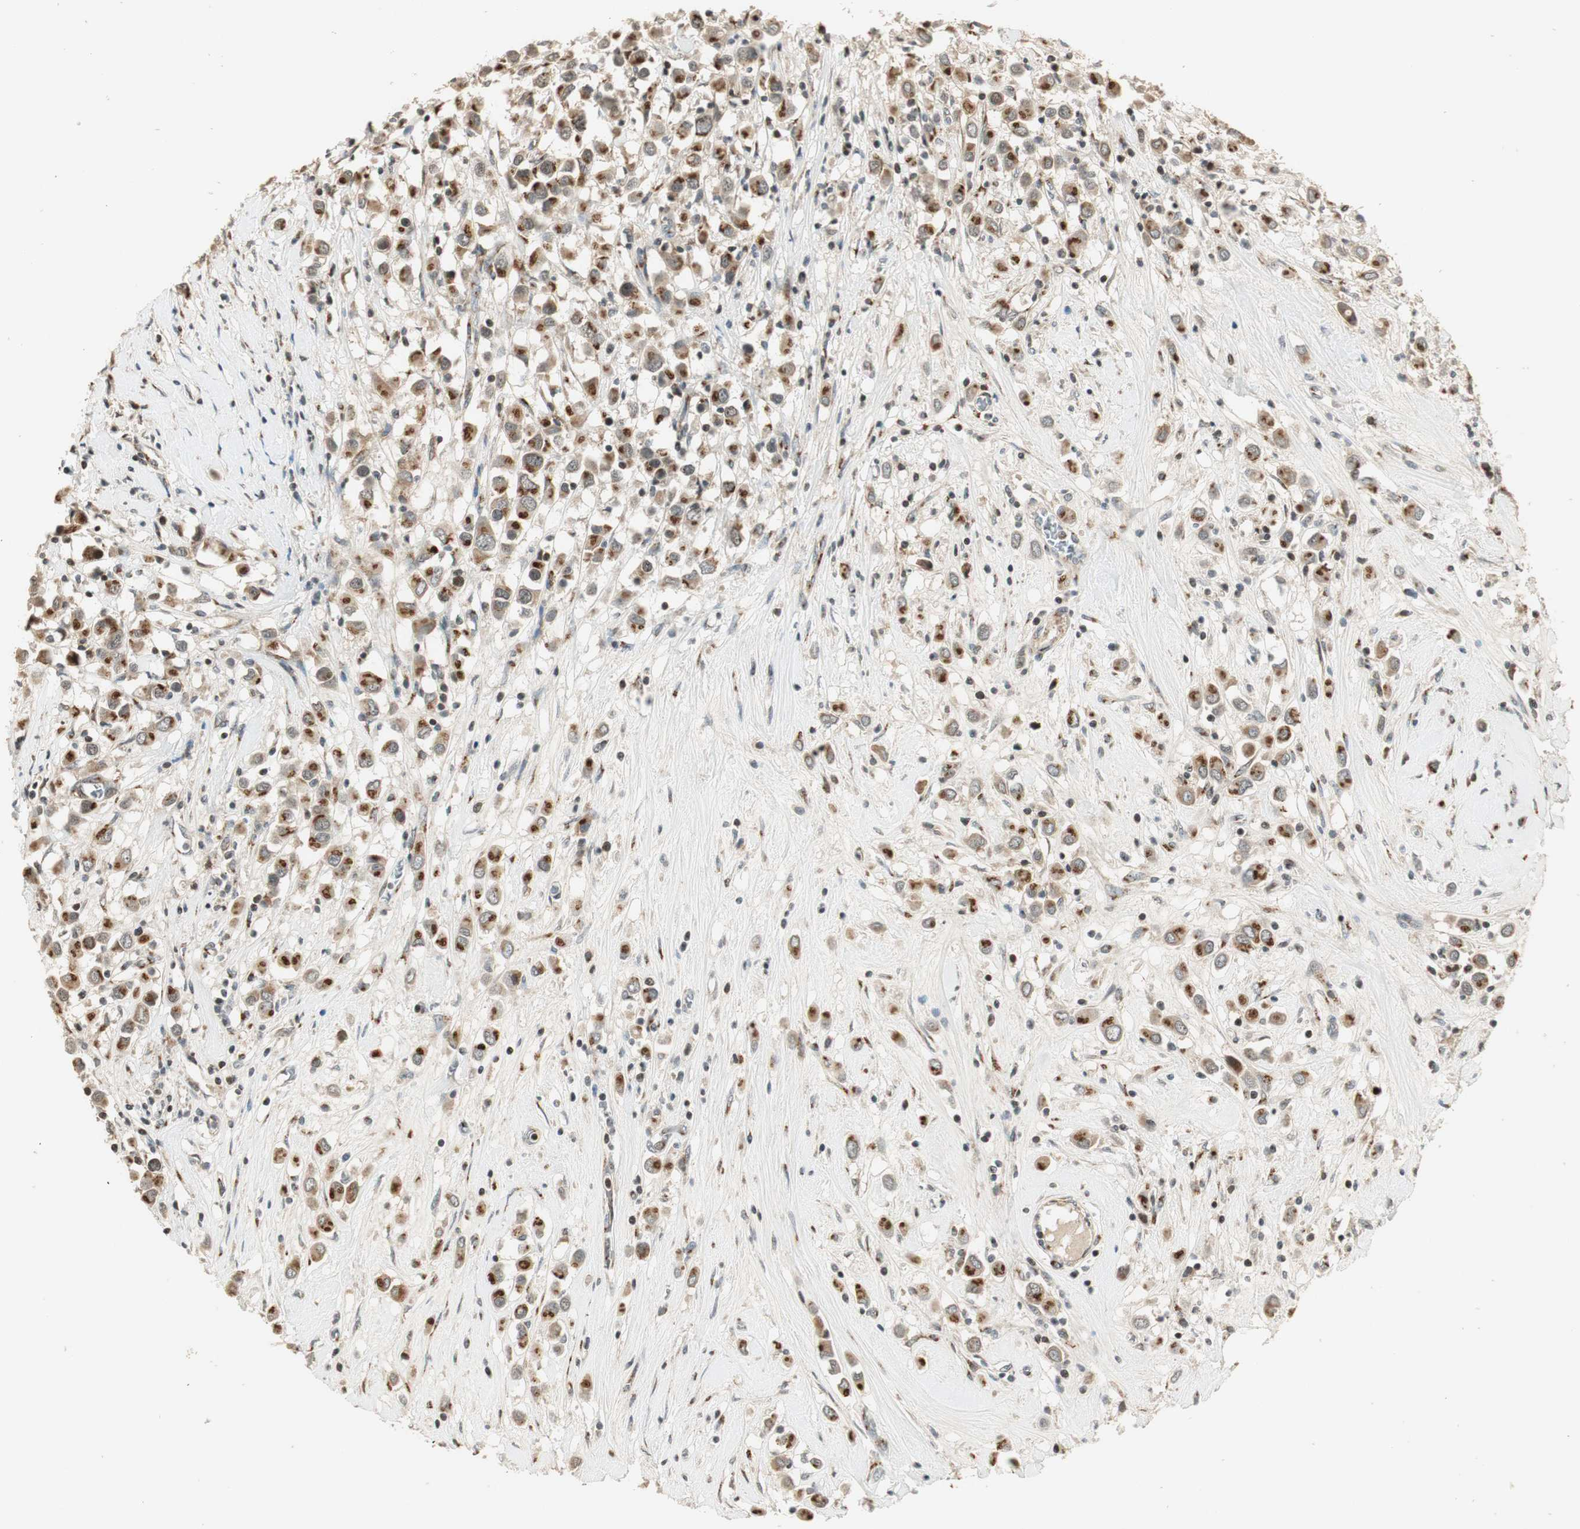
{"staining": {"intensity": "moderate", "quantity": ">75%", "location": "cytoplasmic/membranous"}, "tissue": "breast cancer", "cell_type": "Tumor cells", "image_type": "cancer", "snomed": [{"axis": "morphology", "description": "Duct carcinoma"}, {"axis": "topography", "description": "Breast"}], "caption": "There is medium levels of moderate cytoplasmic/membranous staining in tumor cells of breast cancer (invasive ductal carcinoma), as demonstrated by immunohistochemical staining (brown color).", "gene": "NEO1", "patient": {"sex": "female", "age": 61}}